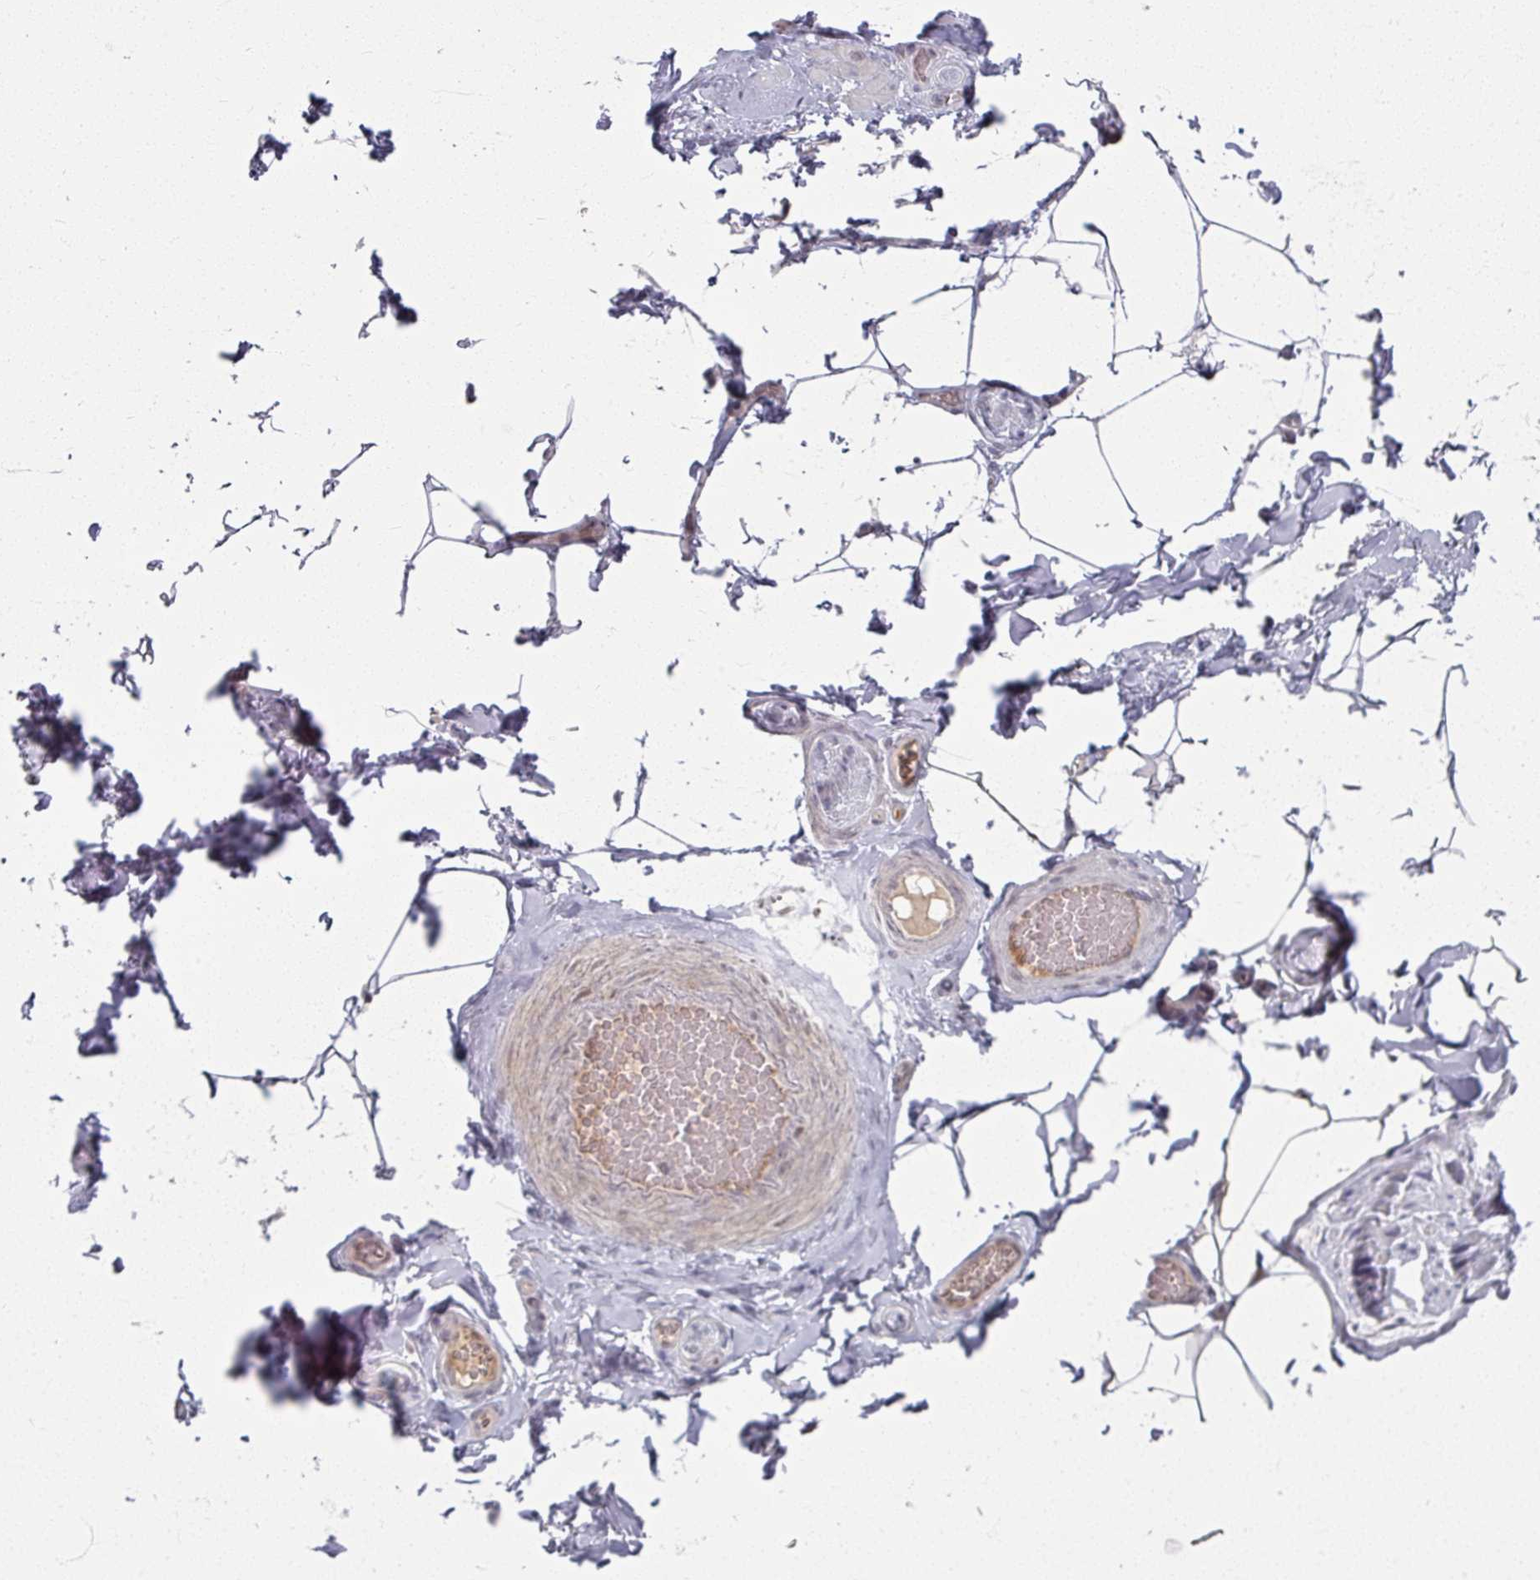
{"staining": {"intensity": "negative", "quantity": "none", "location": "none"}, "tissue": "adipose tissue", "cell_type": "Adipocytes", "image_type": "normal", "snomed": [{"axis": "morphology", "description": "Normal tissue, NOS"}, {"axis": "topography", "description": "Vascular tissue"}, {"axis": "topography", "description": "Peripheral nerve tissue"}], "caption": "The micrograph displays no significant staining in adipocytes of adipose tissue.", "gene": "KLC3", "patient": {"sex": "male", "age": 41}}